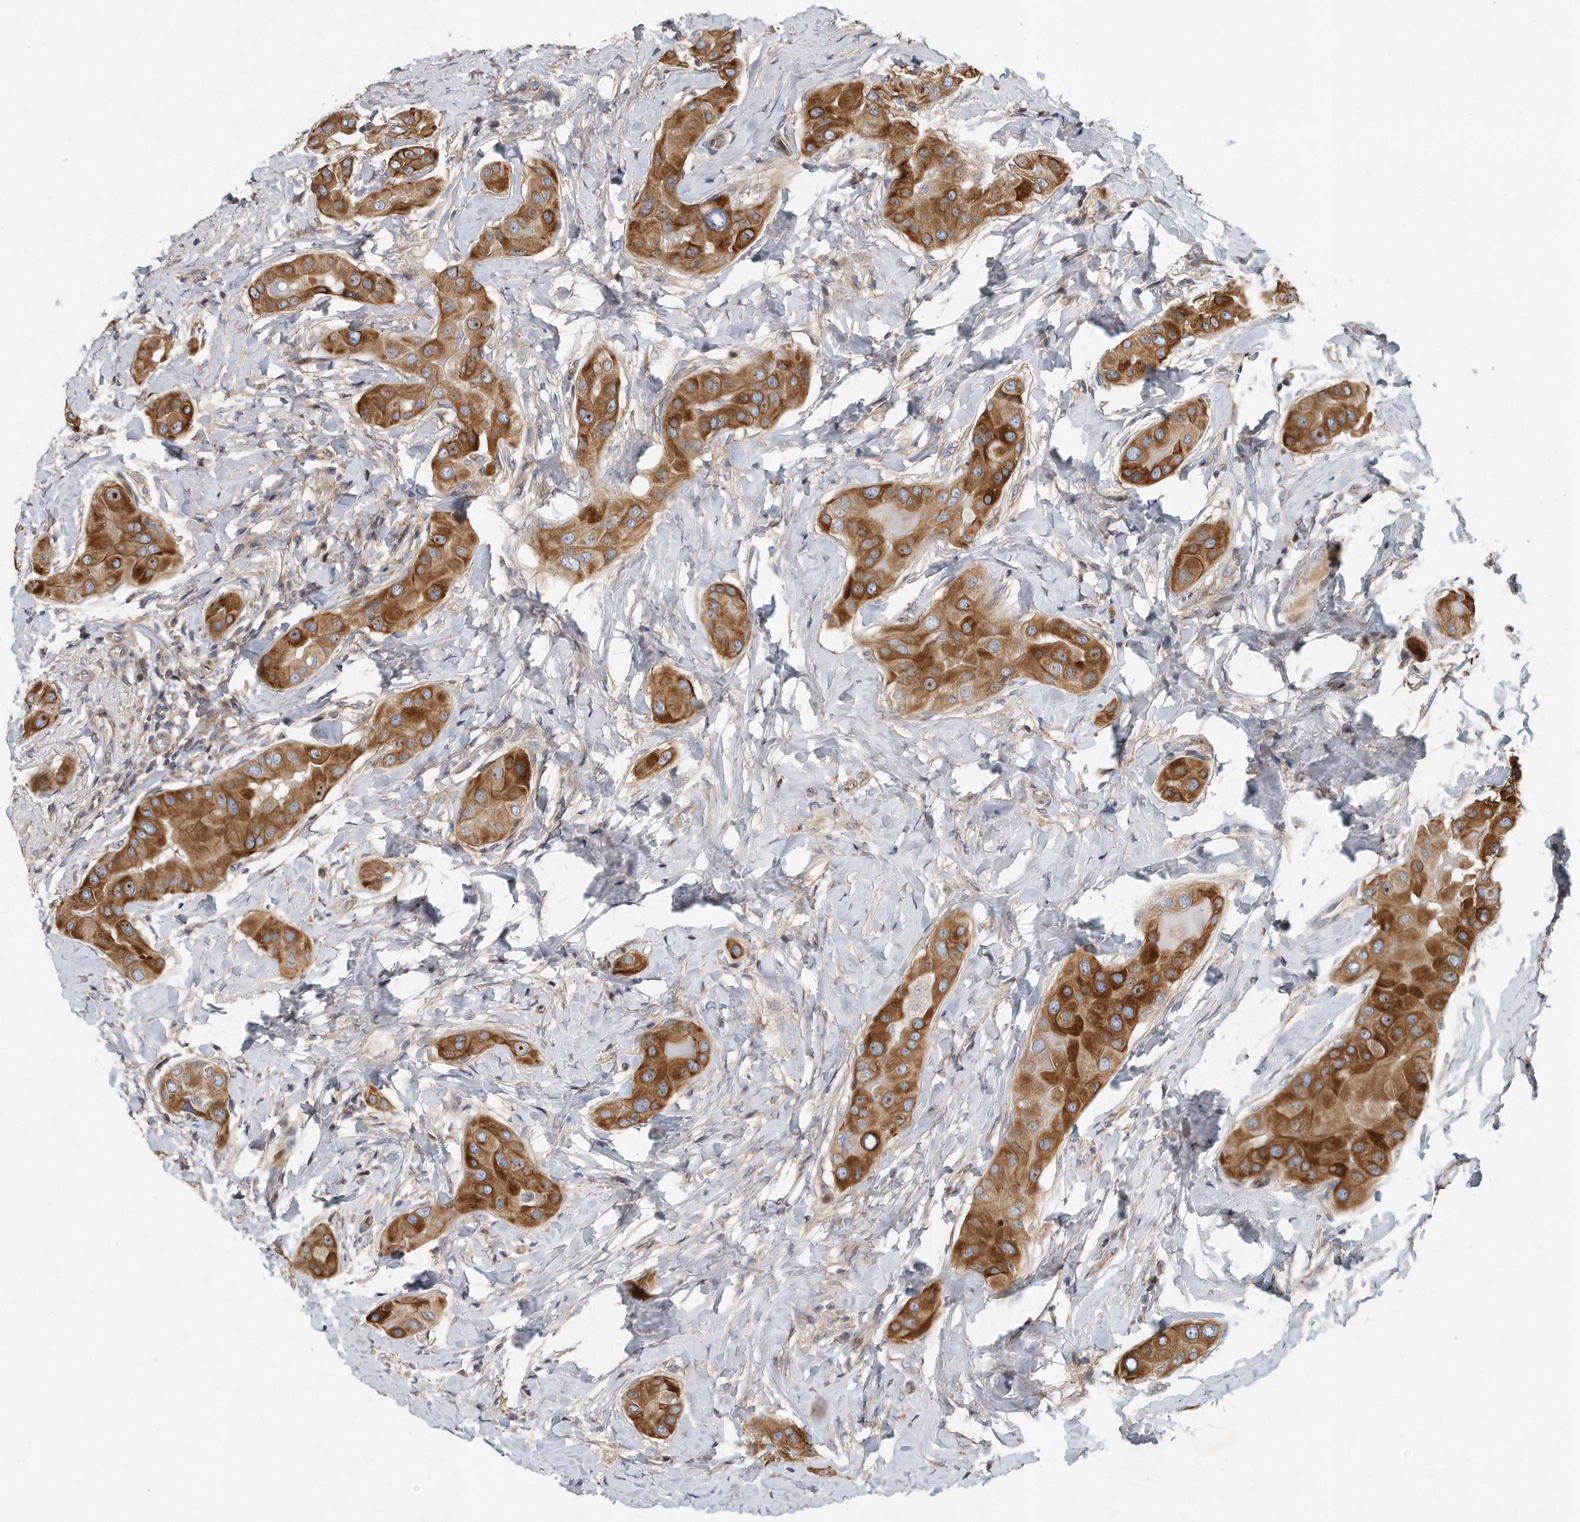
{"staining": {"intensity": "strong", "quantity": ">75%", "location": "cytoplasmic/membranous"}, "tissue": "thyroid cancer", "cell_type": "Tumor cells", "image_type": "cancer", "snomed": [{"axis": "morphology", "description": "Papillary adenocarcinoma, NOS"}, {"axis": "topography", "description": "Thyroid gland"}], "caption": "A high amount of strong cytoplasmic/membranous expression is appreciated in approximately >75% of tumor cells in thyroid cancer (papillary adenocarcinoma) tissue.", "gene": "PCDH8", "patient": {"sex": "male", "age": 33}}